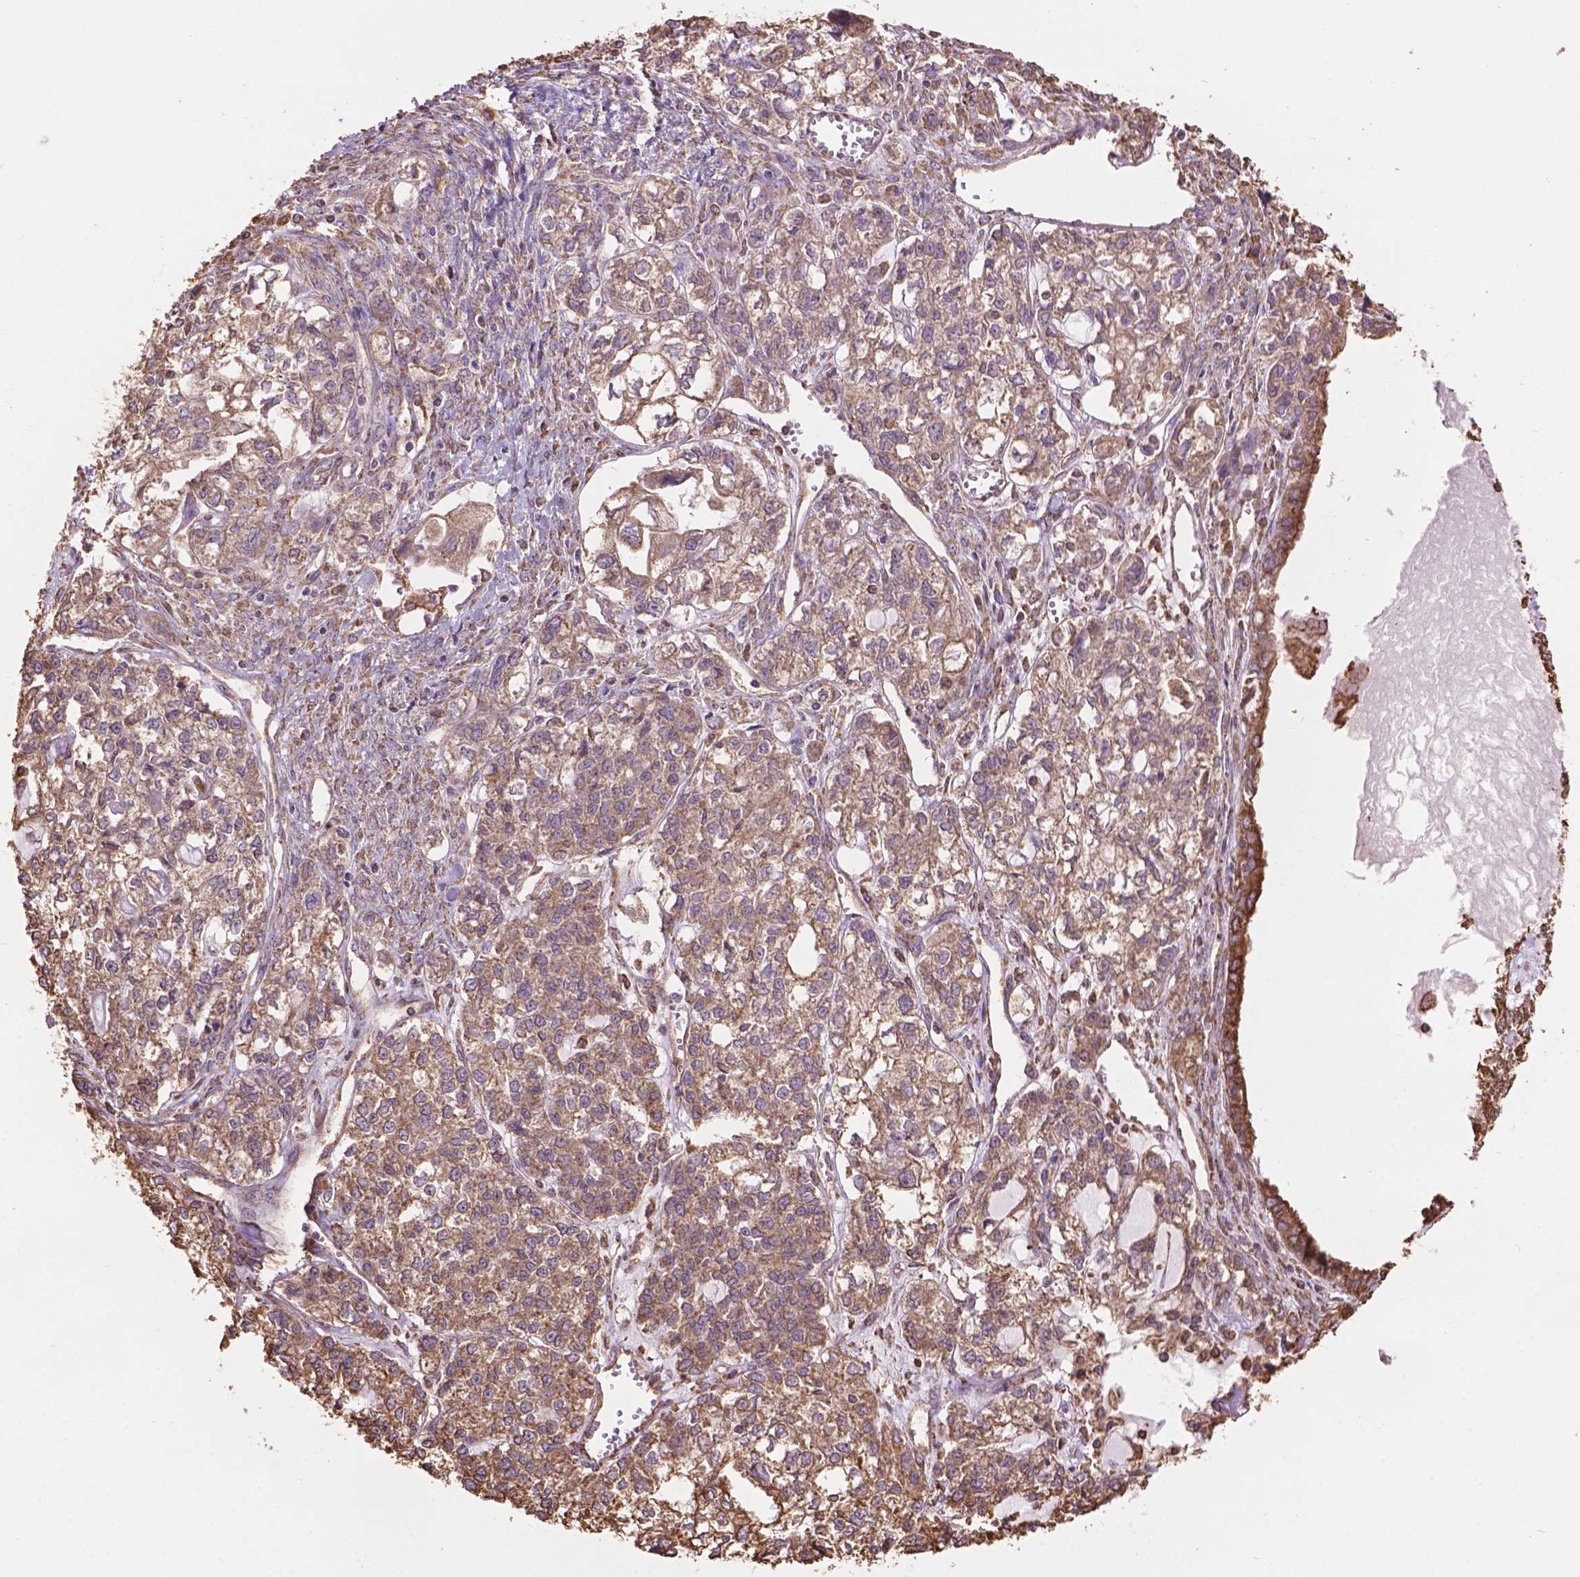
{"staining": {"intensity": "moderate", "quantity": ">75%", "location": "cytoplasmic/membranous"}, "tissue": "ovarian cancer", "cell_type": "Tumor cells", "image_type": "cancer", "snomed": [{"axis": "morphology", "description": "Carcinoma, endometroid"}, {"axis": "topography", "description": "Ovary"}], "caption": "IHC of human ovarian endometroid carcinoma reveals medium levels of moderate cytoplasmic/membranous expression in approximately >75% of tumor cells.", "gene": "PPP2R5E", "patient": {"sex": "female", "age": 64}}